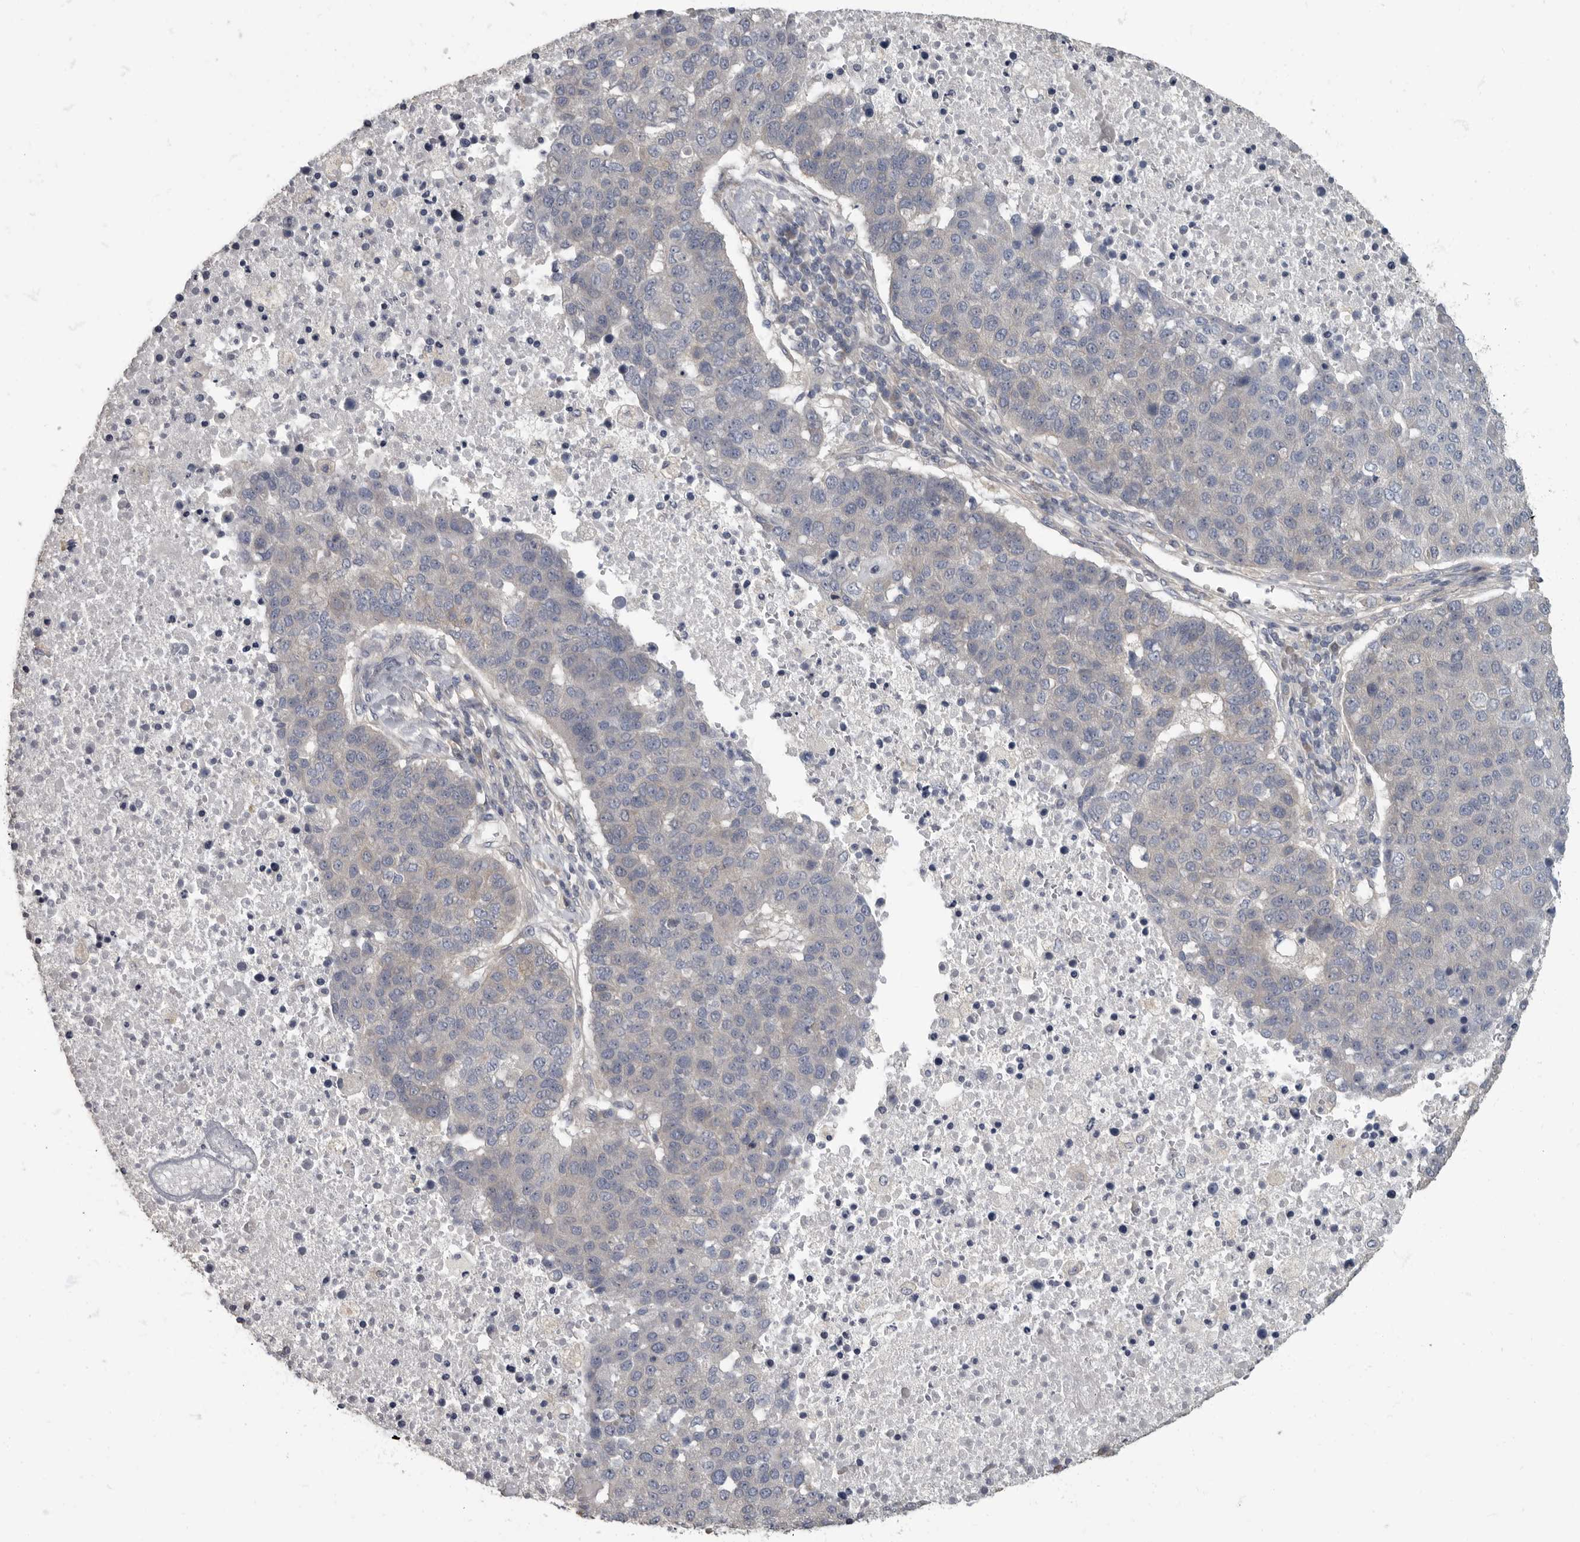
{"staining": {"intensity": "negative", "quantity": "none", "location": "none"}, "tissue": "pancreatic cancer", "cell_type": "Tumor cells", "image_type": "cancer", "snomed": [{"axis": "morphology", "description": "Adenocarcinoma, NOS"}, {"axis": "topography", "description": "Pancreas"}], "caption": "Immunohistochemistry (IHC) of pancreatic adenocarcinoma exhibits no positivity in tumor cells.", "gene": "PDK1", "patient": {"sex": "female", "age": 61}}